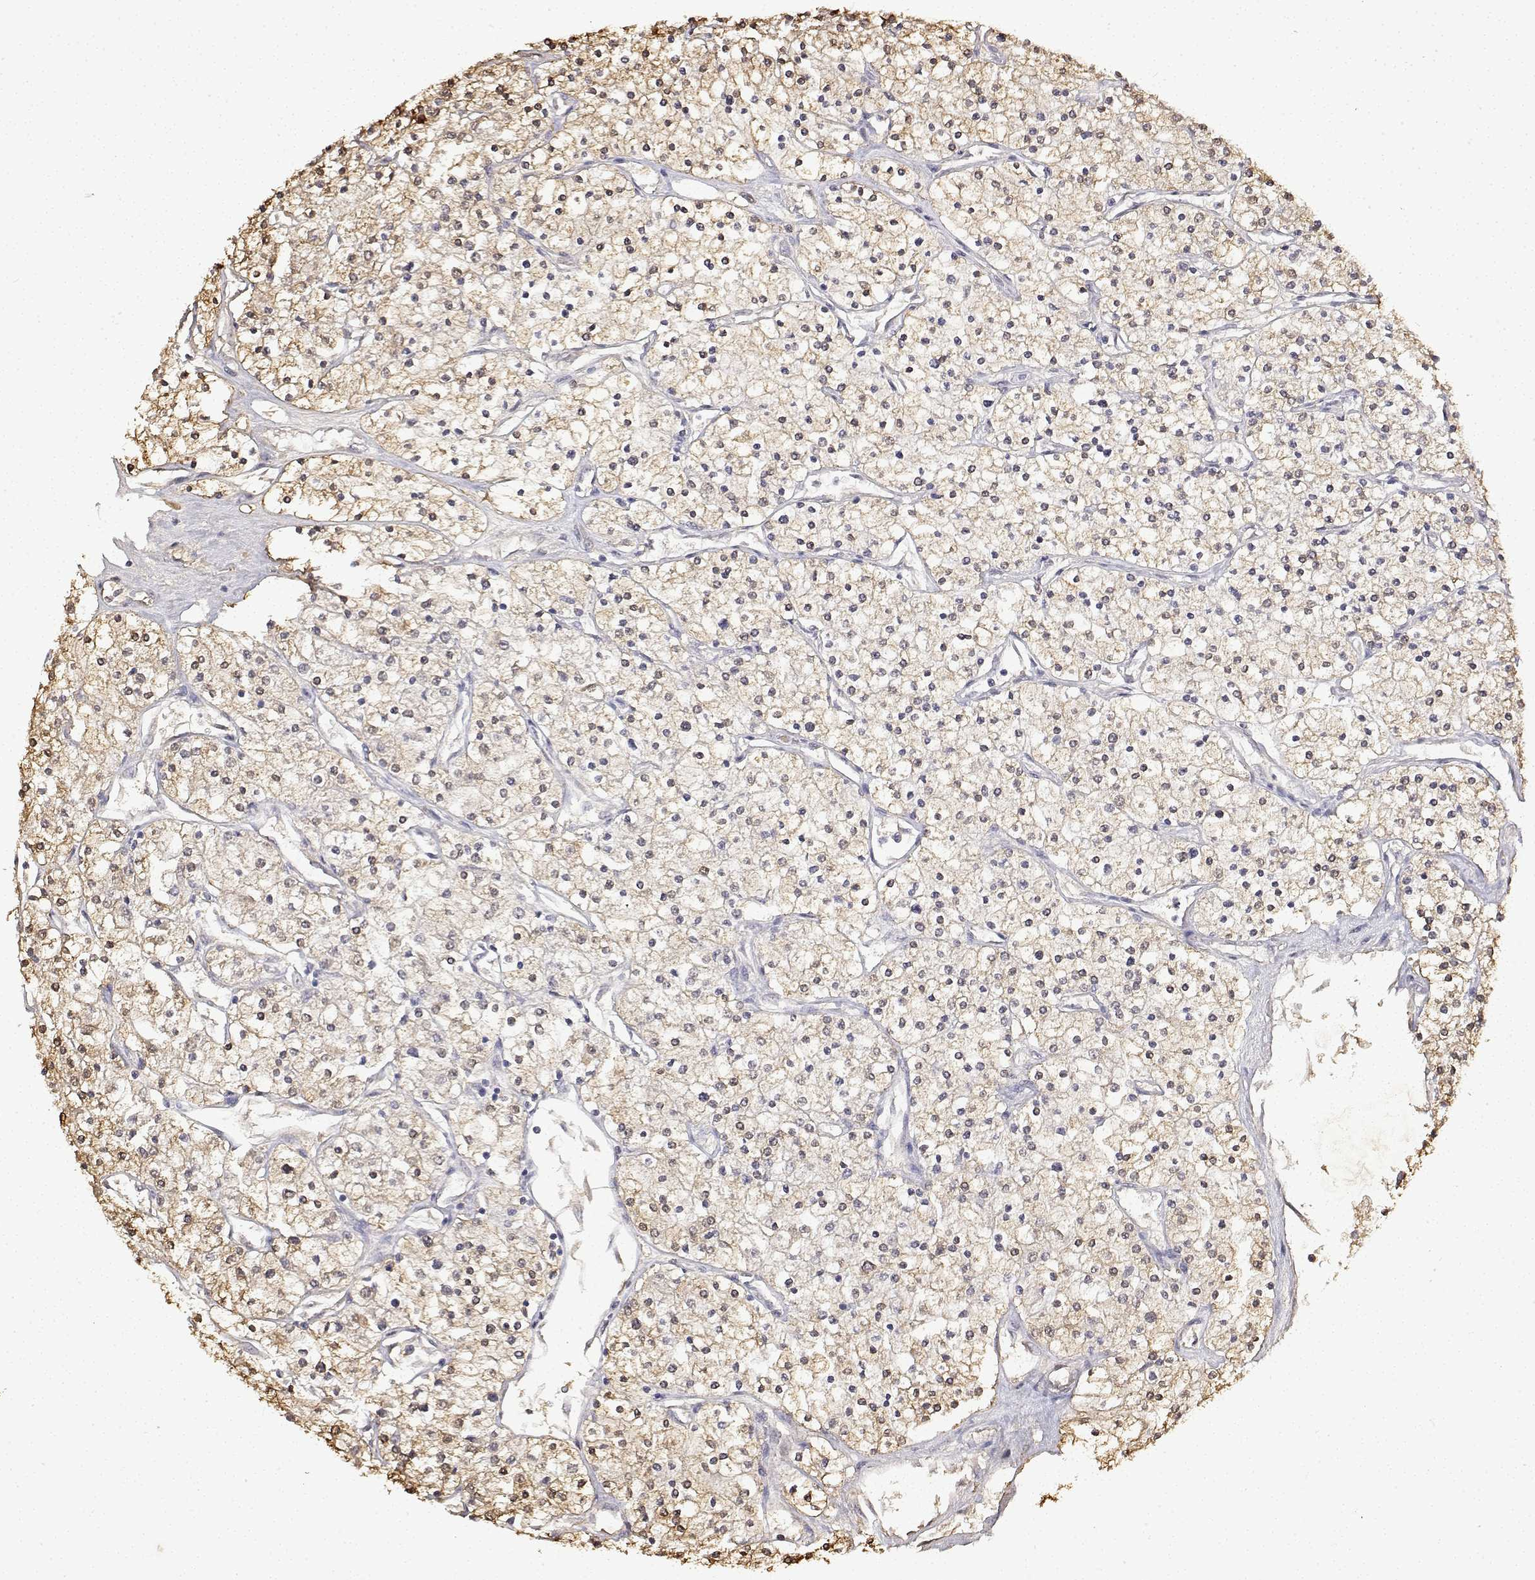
{"staining": {"intensity": "weak", "quantity": "25%-75%", "location": "nuclear"}, "tissue": "renal cancer", "cell_type": "Tumor cells", "image_type": "cancer", "snomed": [{"axis": "morphology", "description": "Adenocarcinoma, NOS"}, {"axis": "topography", "description": "Kidney"}], "caption": "A brown stain labels weak nuclear expression of a protein in adenocarcinoma (renal) tumor cells.", "gene": "TPI1", "patient": {"sex": "male", "age": 80}}